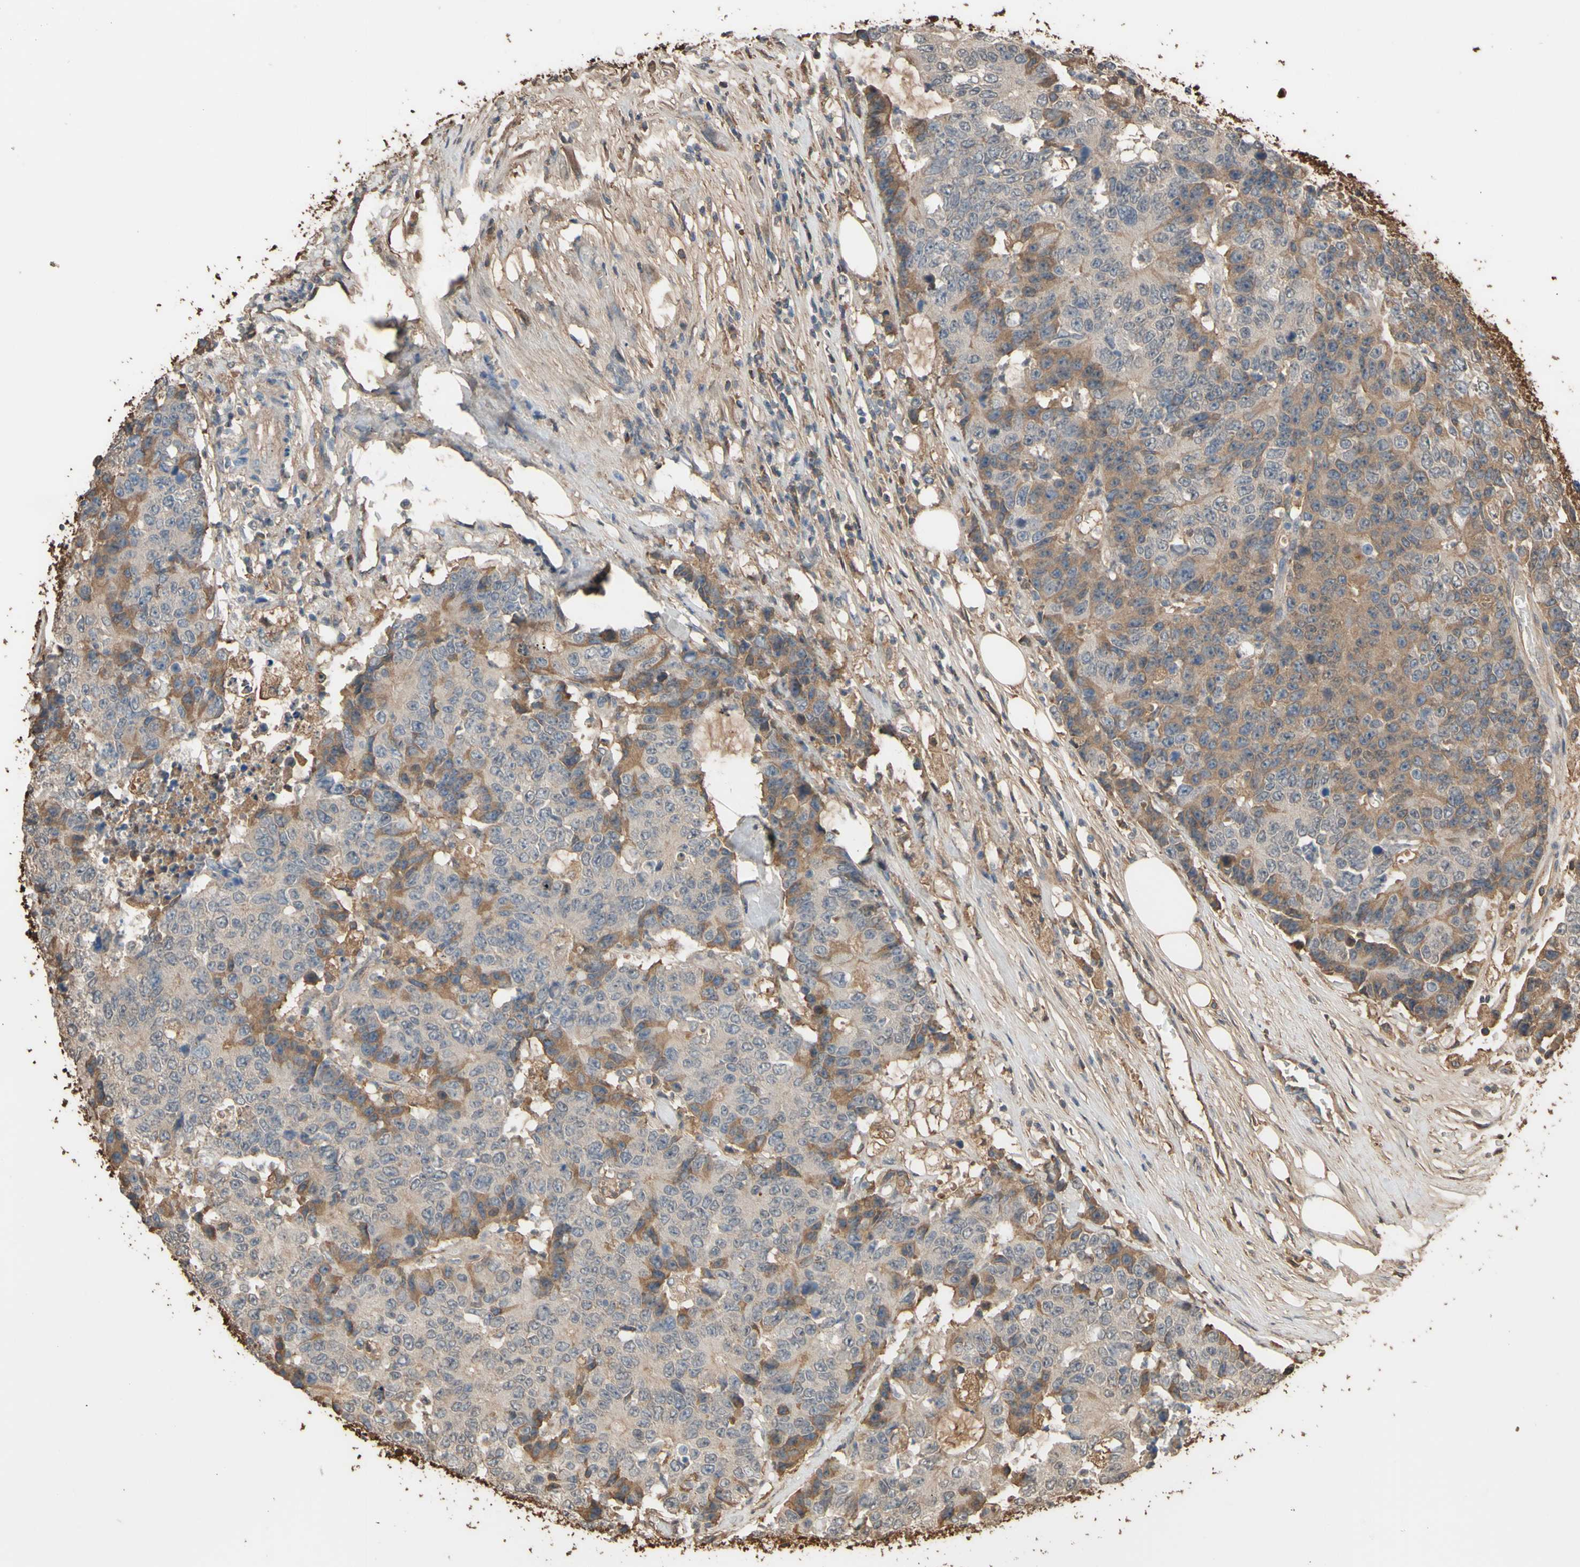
{"staining": {"intensity": "moderate", "quantity": "25%-75%", "location": "cytoplasmic/membranous"}, "tissue": "colorectal cancer", "cell_type": "Tumor cells", "image_type": "cancer", "snomed": [{"axis": "morphology", "description": "Adenocarcinoma, NOS"}, {"axis": "topography", "description": "Colon"}], "caption": "This is a micrograph of immunohistochemistry staining of adenocarcinoma (colorectal), which shows moderate expression in the cytoplasmic/membranous of tumor cells.", "gene": "PTGDS", "patient": {"sex": "female", "age": 86}}